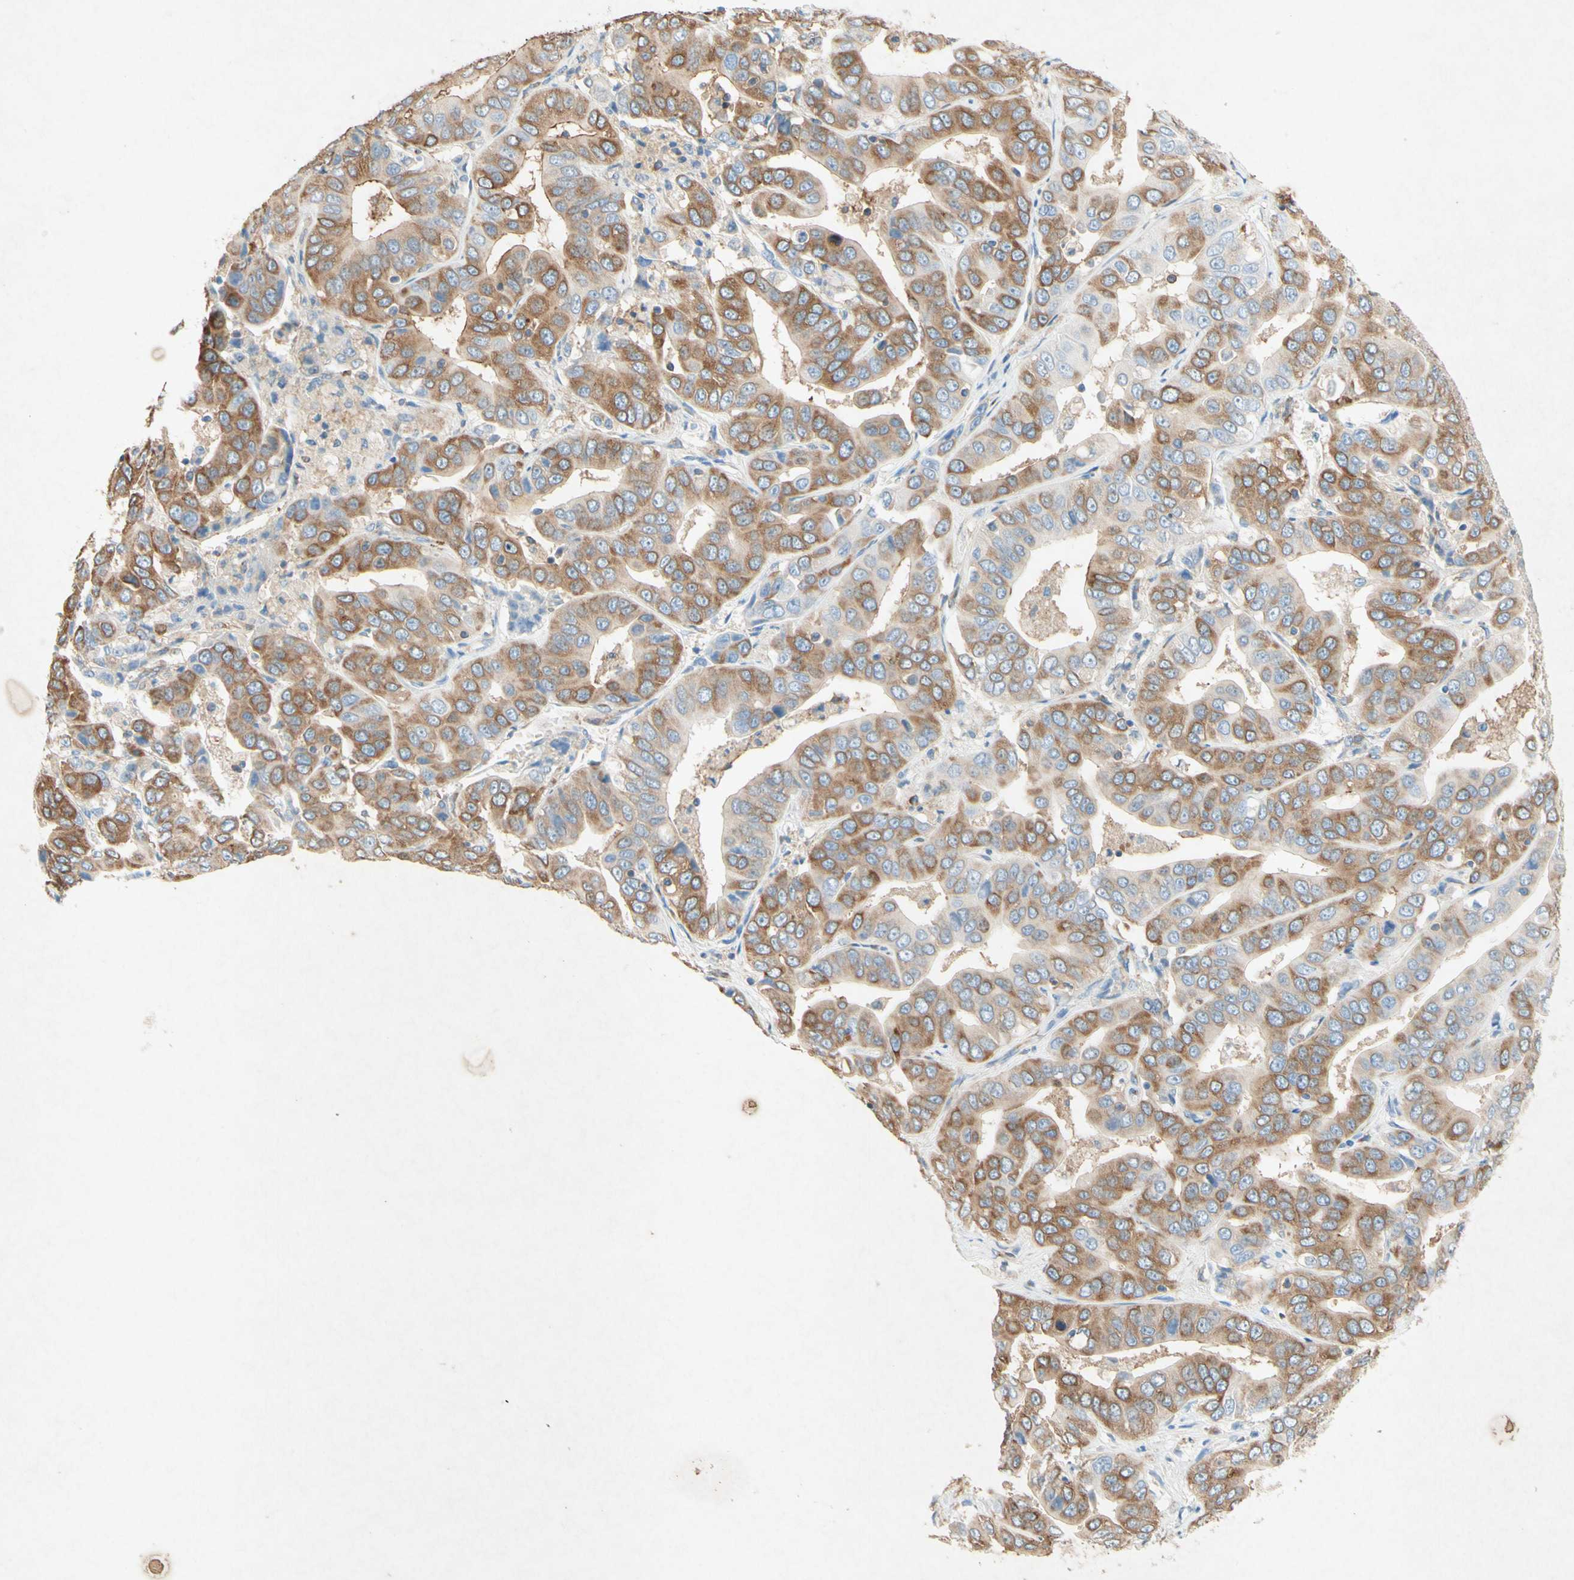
{"staining": {"intensity": "moderate", "quantity": "25%-75%", "location": "cytoplasmic/membranous"}, "tissue": "liver cancer", "cell_type": "Tumor cells", "image_type": "cancer", "snomed": [{"axis": "morphology", "description": "Cholangiocarcinoma"}, {"axis": "topography", "description": "Liver"}], "caption": "IHC of liver cholangiocarcinoma reveals medium levels of moderate cytoplasmic/membranous staining in about 25%-75% of tumor cells.", "gene": "PABPC1", "patient": {"sex": "female", "age": 52}}